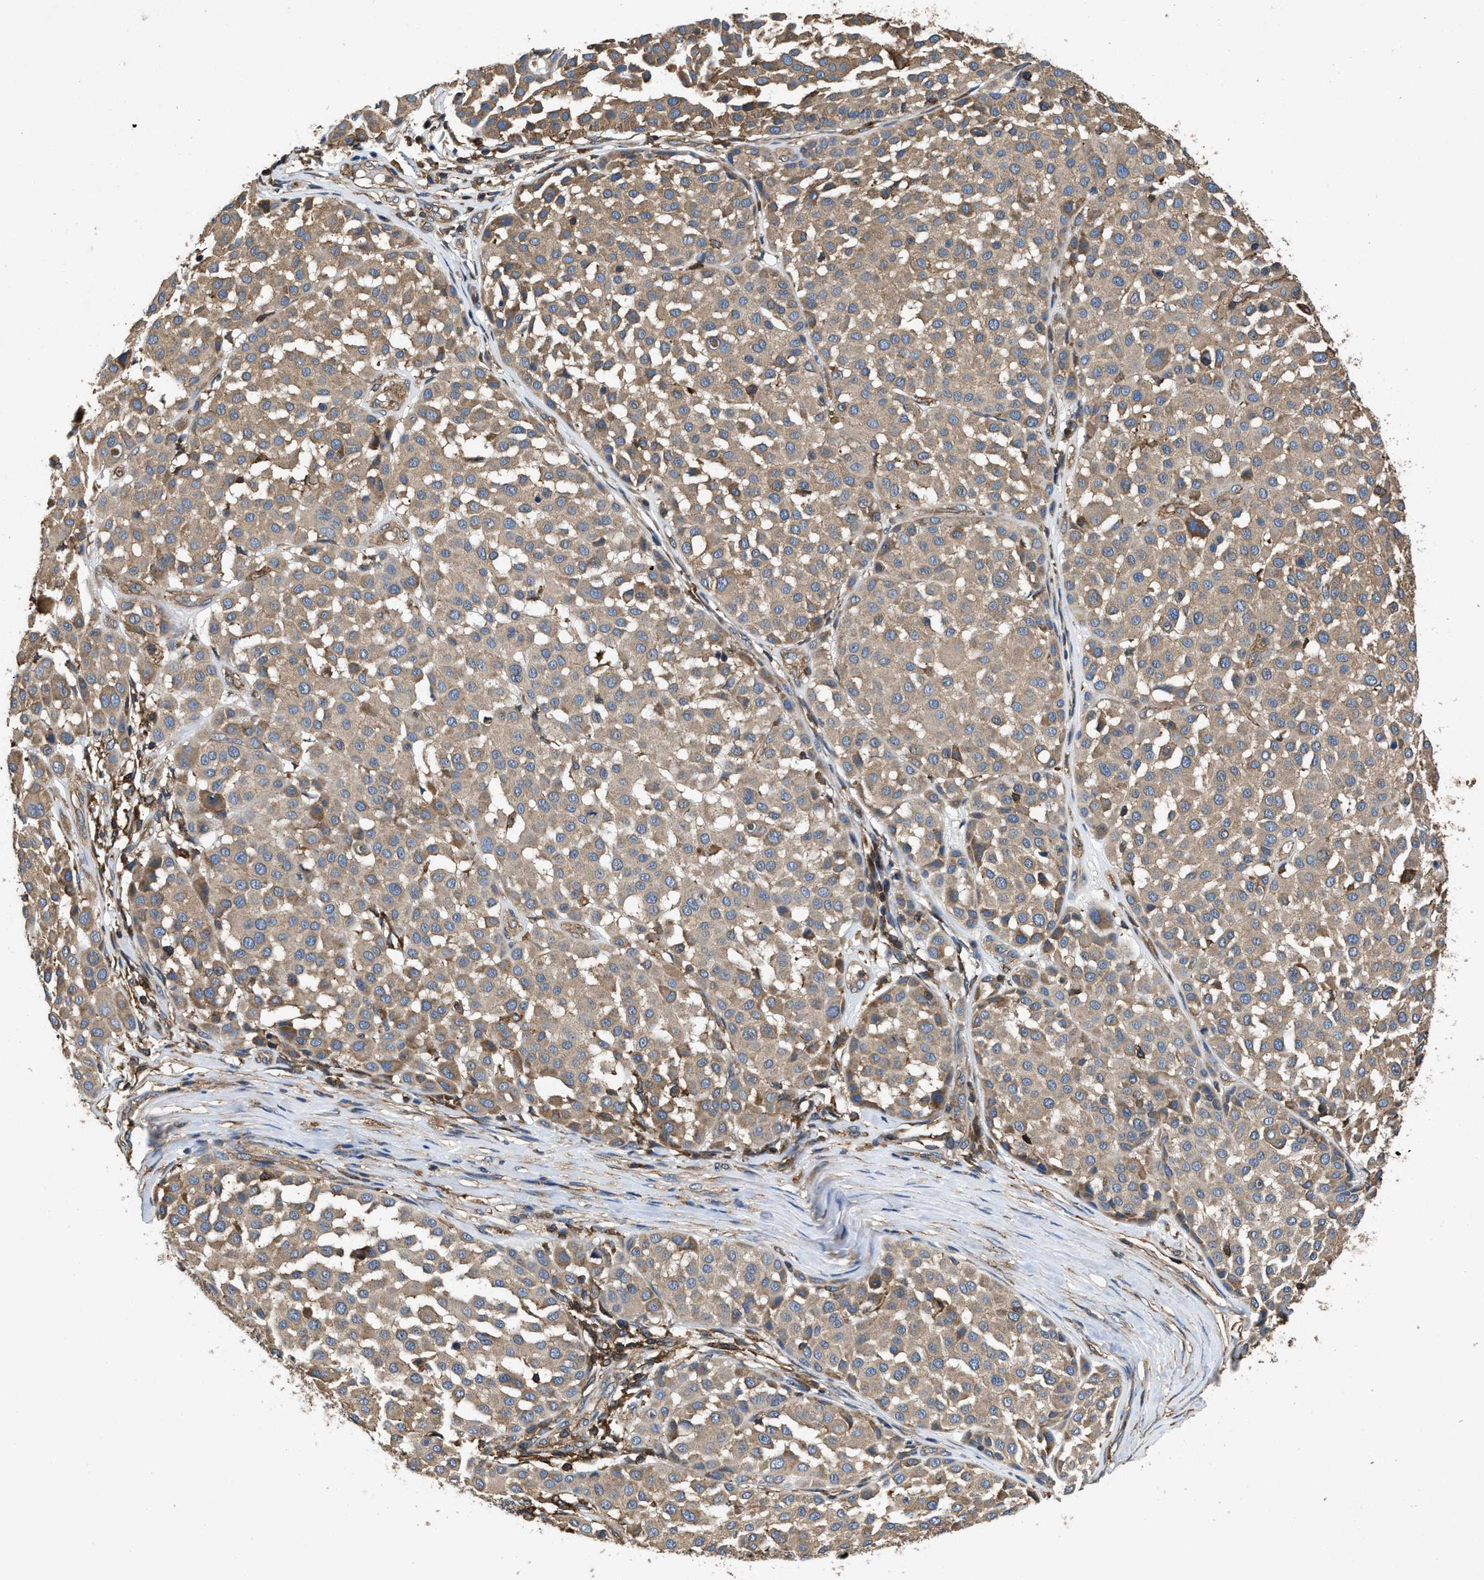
{"staining": {"intensity": "weak", "quantity": ">75%", "location": "cytoplasmic/membranous"}, "tissue": "melanoma", "cell_type": "Tumor cells", "image_type": "cancer", "snomed": [{"axis": "morphology", "description": "Malignant melanoma, Metastatic site"}, {"axis": "topography", "description": "Soft tissue"}], "caption": "The photomicrograph displays a brown stain indicating the presence of a protein in the cytoplasmic/membranous of tumor cells in melanoma.", "gene": "LINGO2", "patient": {"sex": "male", "age": 41}}